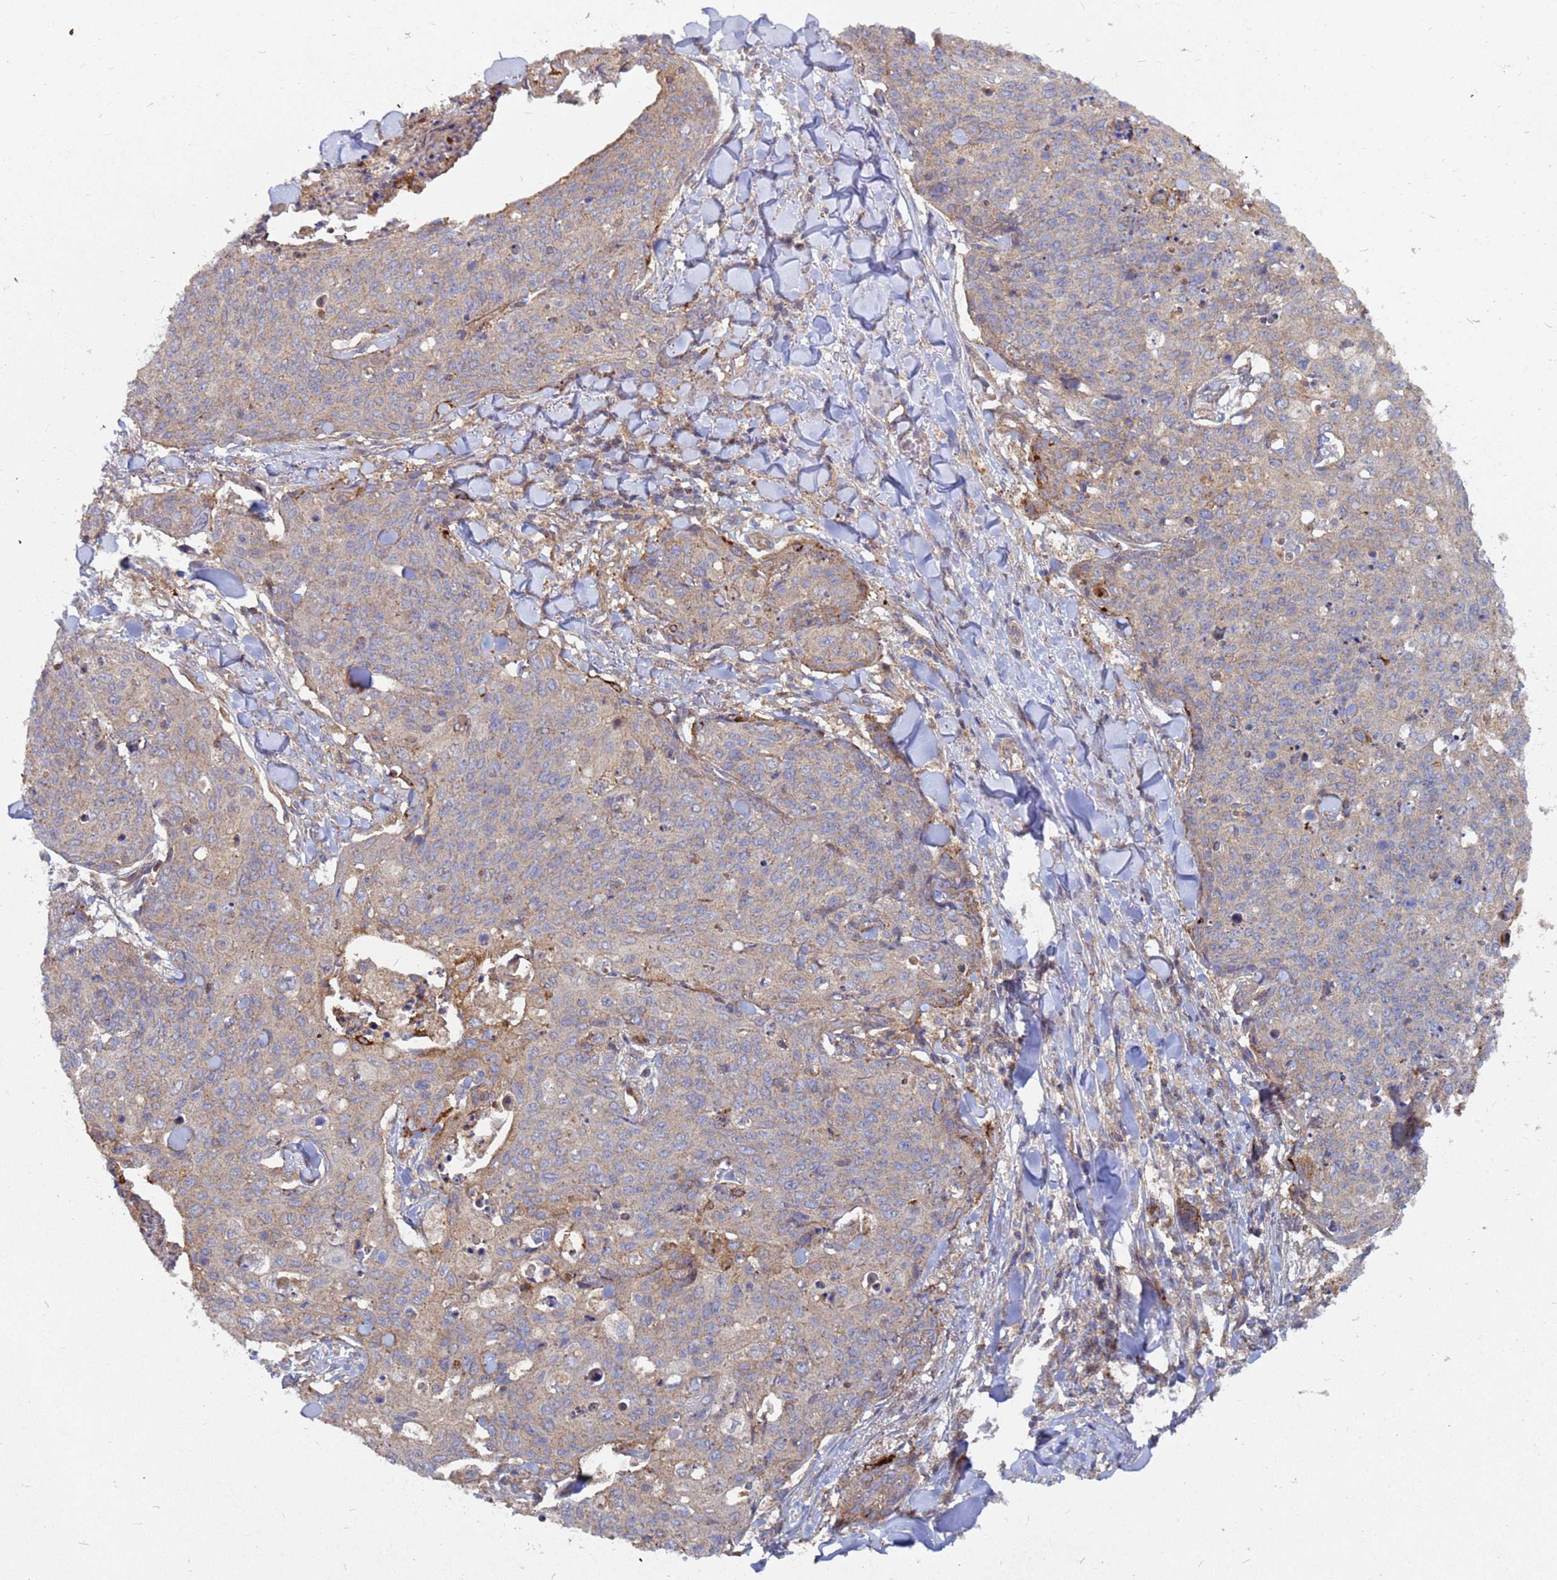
{"staining": {"intensity": "weak", "quantity": ">75%", "location": "cytoplasmic/membranous"}, "tissue": "skin cancer", "cell_type": "Tumor cells", "image_type": "cancer", "snomed": [{"axis": "morphology", "description": "Squamous cell carcinoma, NOS"}, {"axis": "topography", "description": "Skin"}, {"axis": "topography", "description": "Vulva"}], "caption": "Human skin squamous cell carcinoma stained with a brown dye reveals weak cytoplasmic/membranous positive expression in approximately >75% of tumor cells.", "gene": "CDC34", "patient": {"sex": "female", "age": 85}}